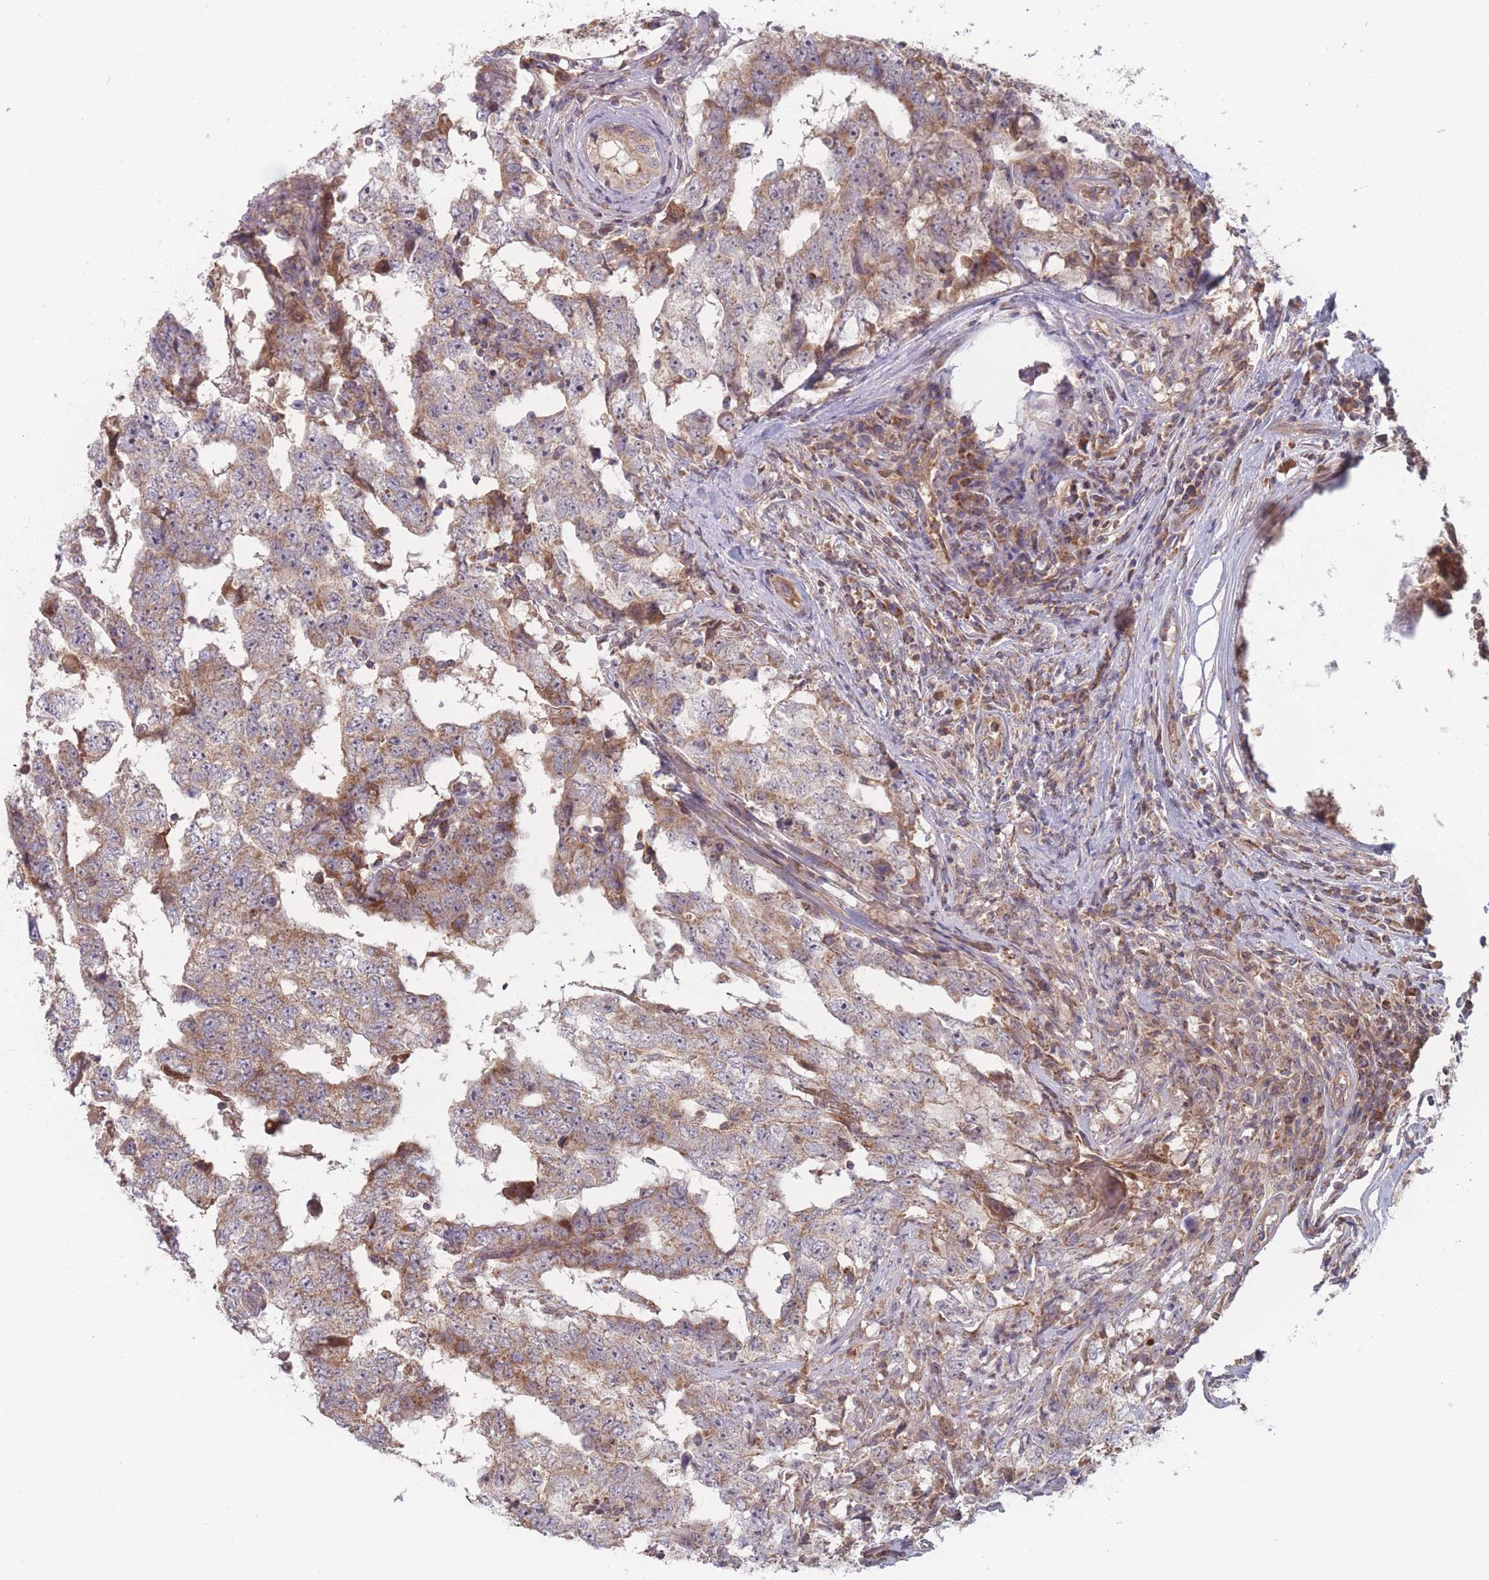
{"staining": {"intensity": "moderate", "quantity": "25%-75%", "location": "cytoplasmic/membranous"}, "tissue": "testis cancer", "cell_type": "Tumor cells", "image_type": "cancer", "snomed": [{"axis": "morphology", "description": "Carcinoma, Embryonal, NOS"}, {"axis": "topography", "description": "Testis"}], "caption": "Testis cancer (embryonal carcinoma) stained with immunohistochemistry shows moderate cytoplasmic/membranous staining in about 25%-75% of tumor cells. (brown staining indicates protein expression, while blue staining denotes nuclei).", "gene": "ATP5MG", "patient": {"sex": "male", "age": 25}}